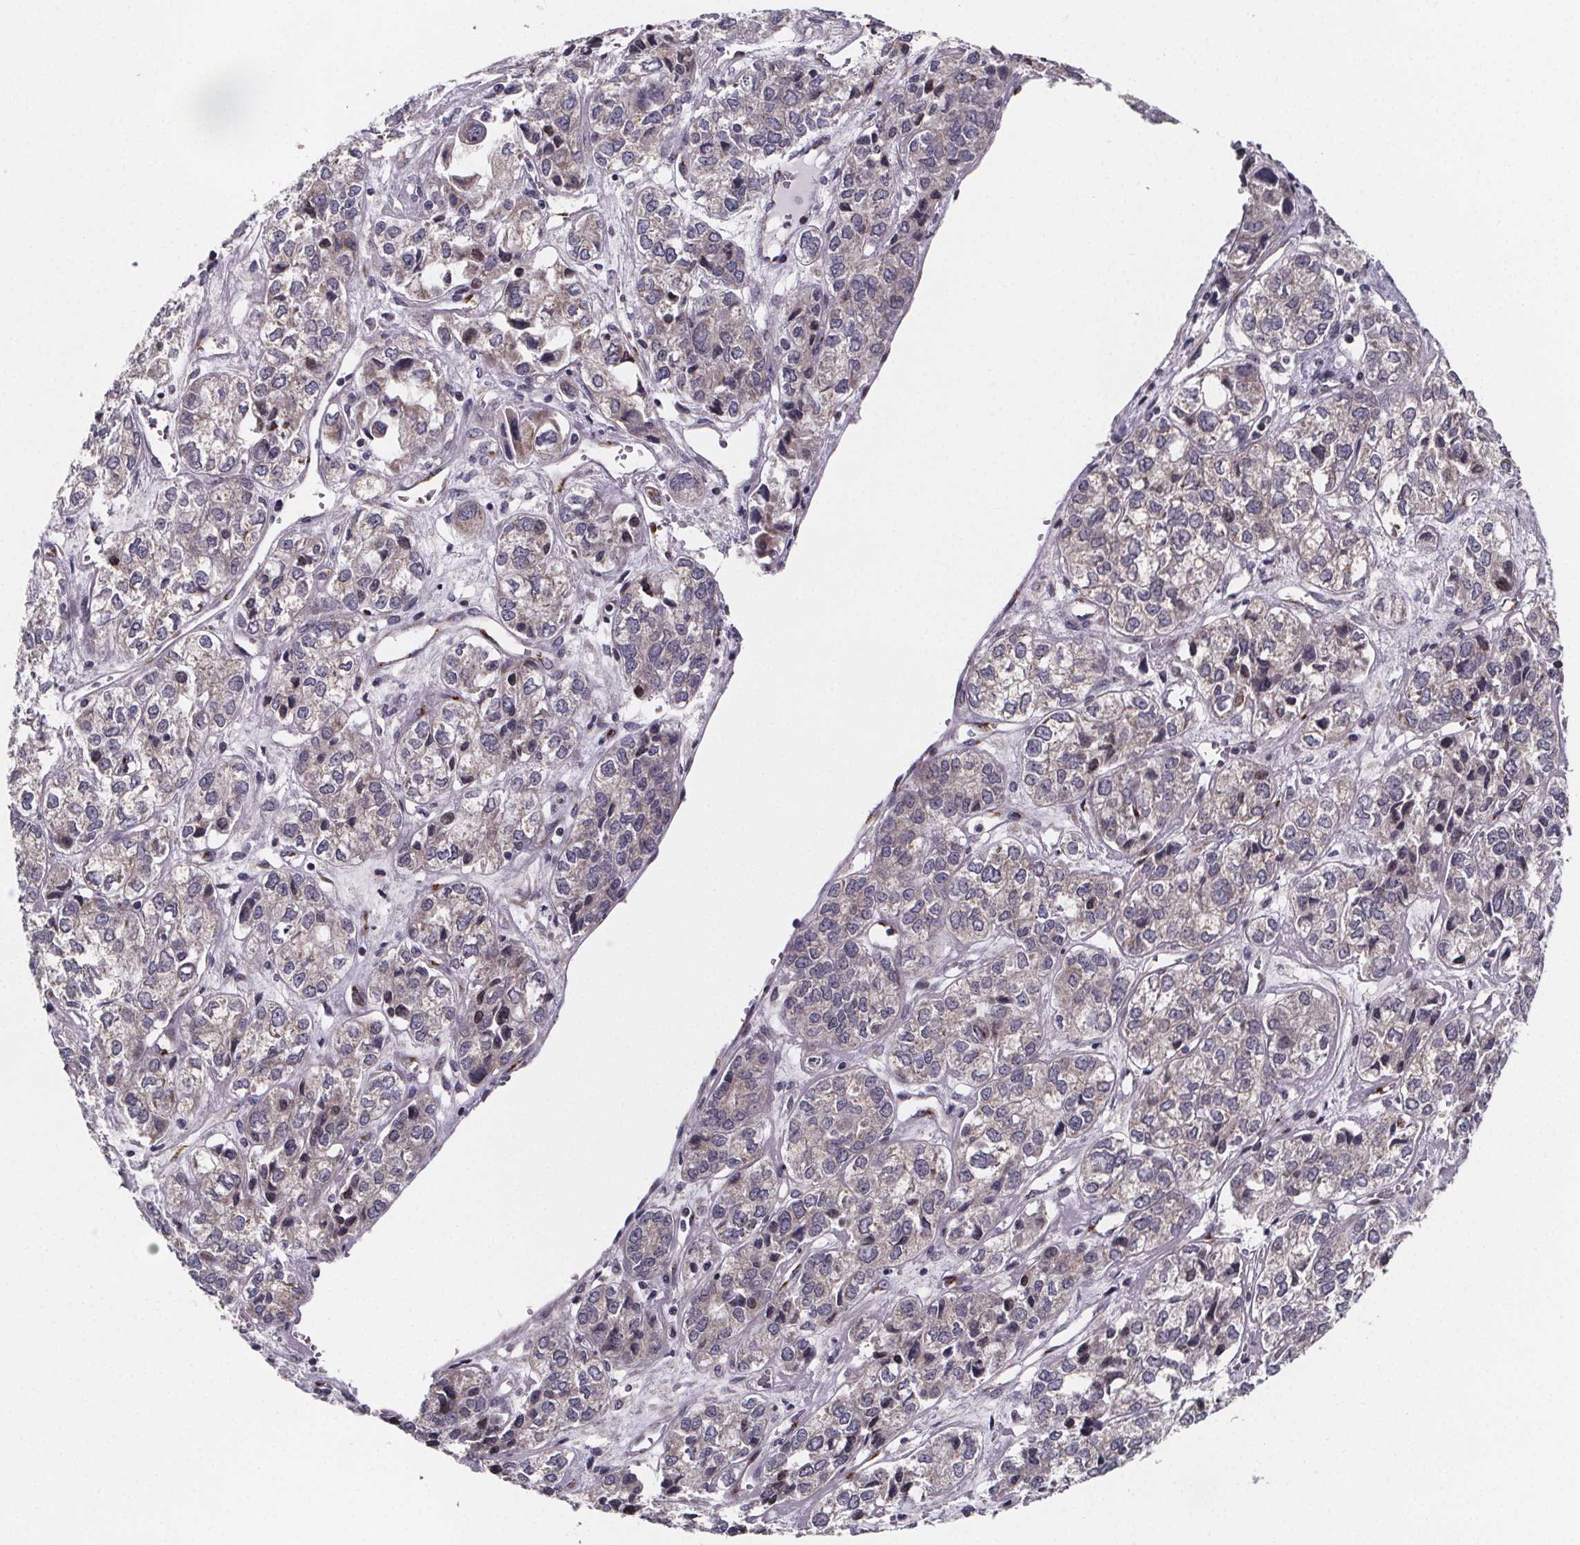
{"staining": {"intensity": "negative", "quantity": "none", "location": "none"}, "tissue": "ovarian cancer", "cell_type": "Tumor cells", "image_type": "cancer", "snomed": [{"axis": "morphology", "description": "Carcinoma, endometroid"}, {"axis": "topography", "description": "Ovary"}], "caption": "This is an IHC photomicrograph of ovarian cancer. There is no positivity in tumor cells.", "gene": "NDST1", "patient": {"sex": "female", "age": 64}}